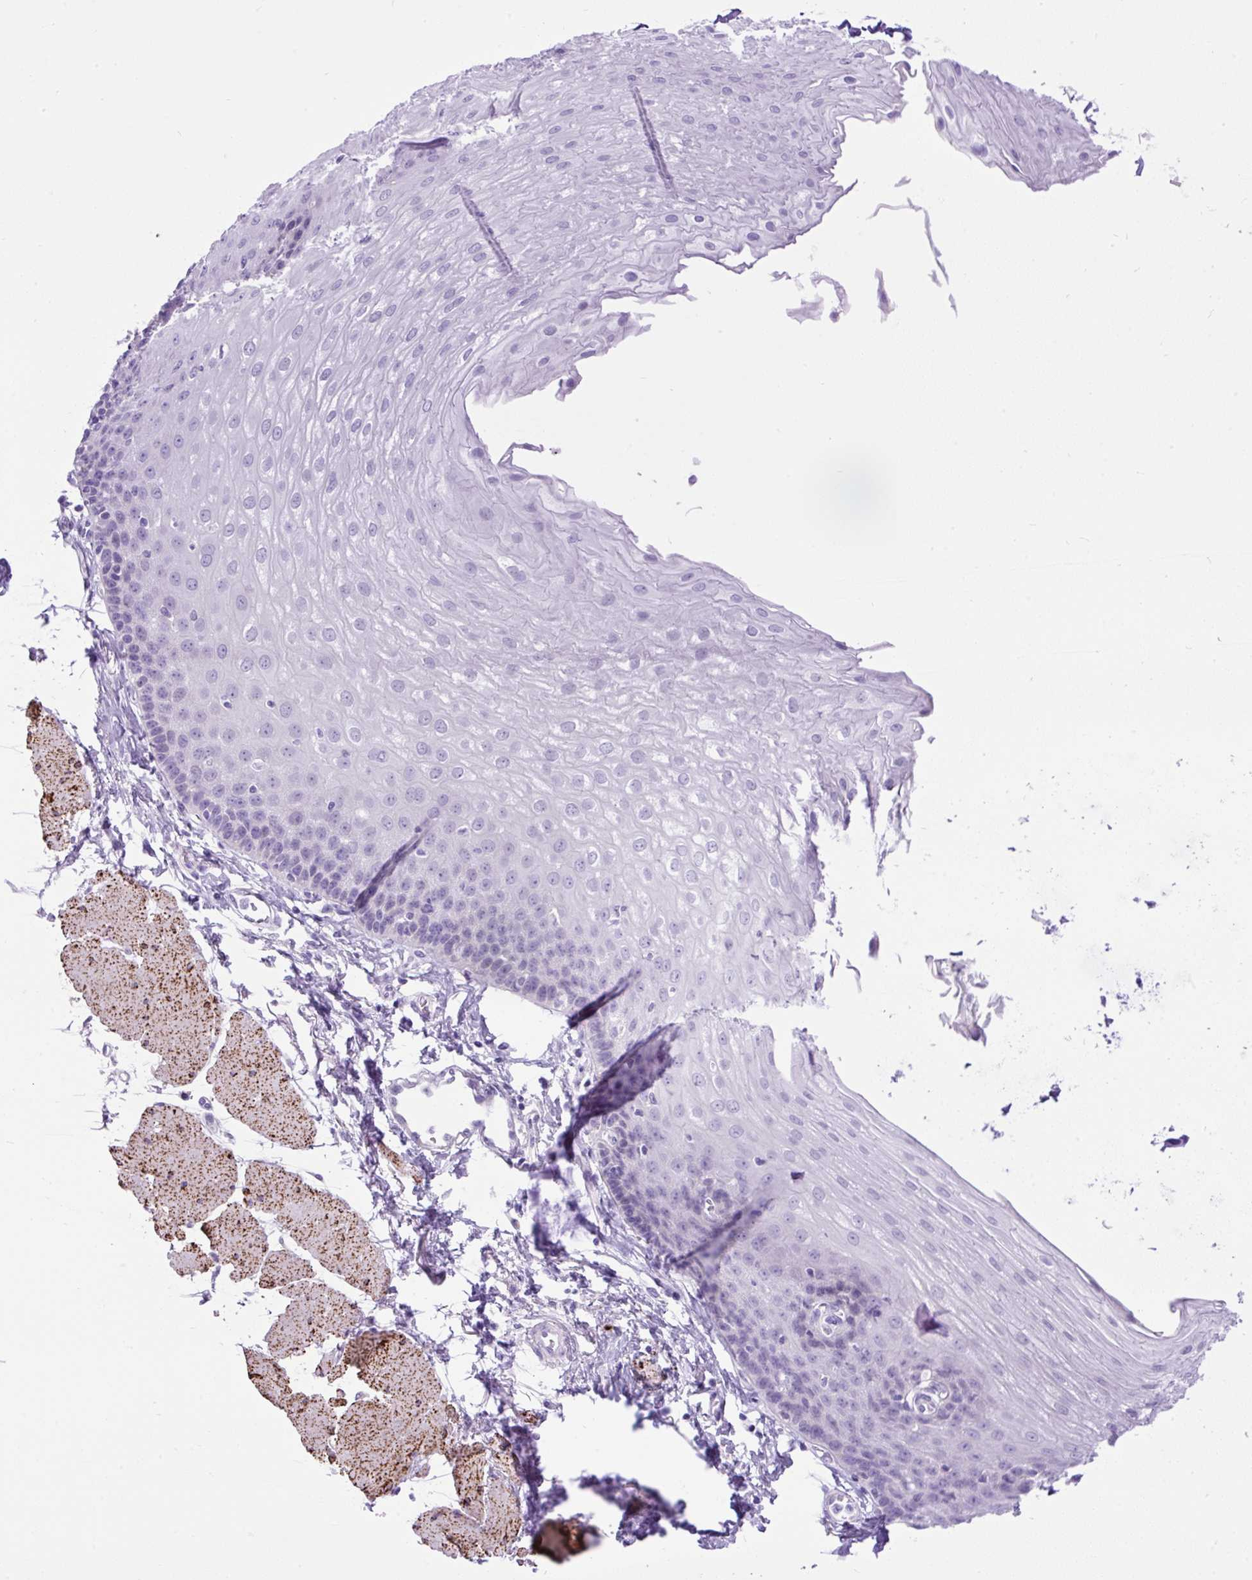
{"staining": {"intensity": "negative", "quantity": "none", "location": "none"}, "tissue": "esophagus", "cell_type": "Squamous epithelial cells", "image_type": "normal", "snomed": [{"axis": "morphology", "description": "Normal tissue, NOS"}, {"axis": "topography", "description": "Esophagus"}], "caption": "DAB immunohistochemical staining of benign esophagus reveals no significant expression in squamous epithelial cells.", "gene": "ZNF256", "patient": {"sex": "female", "age": 81}}